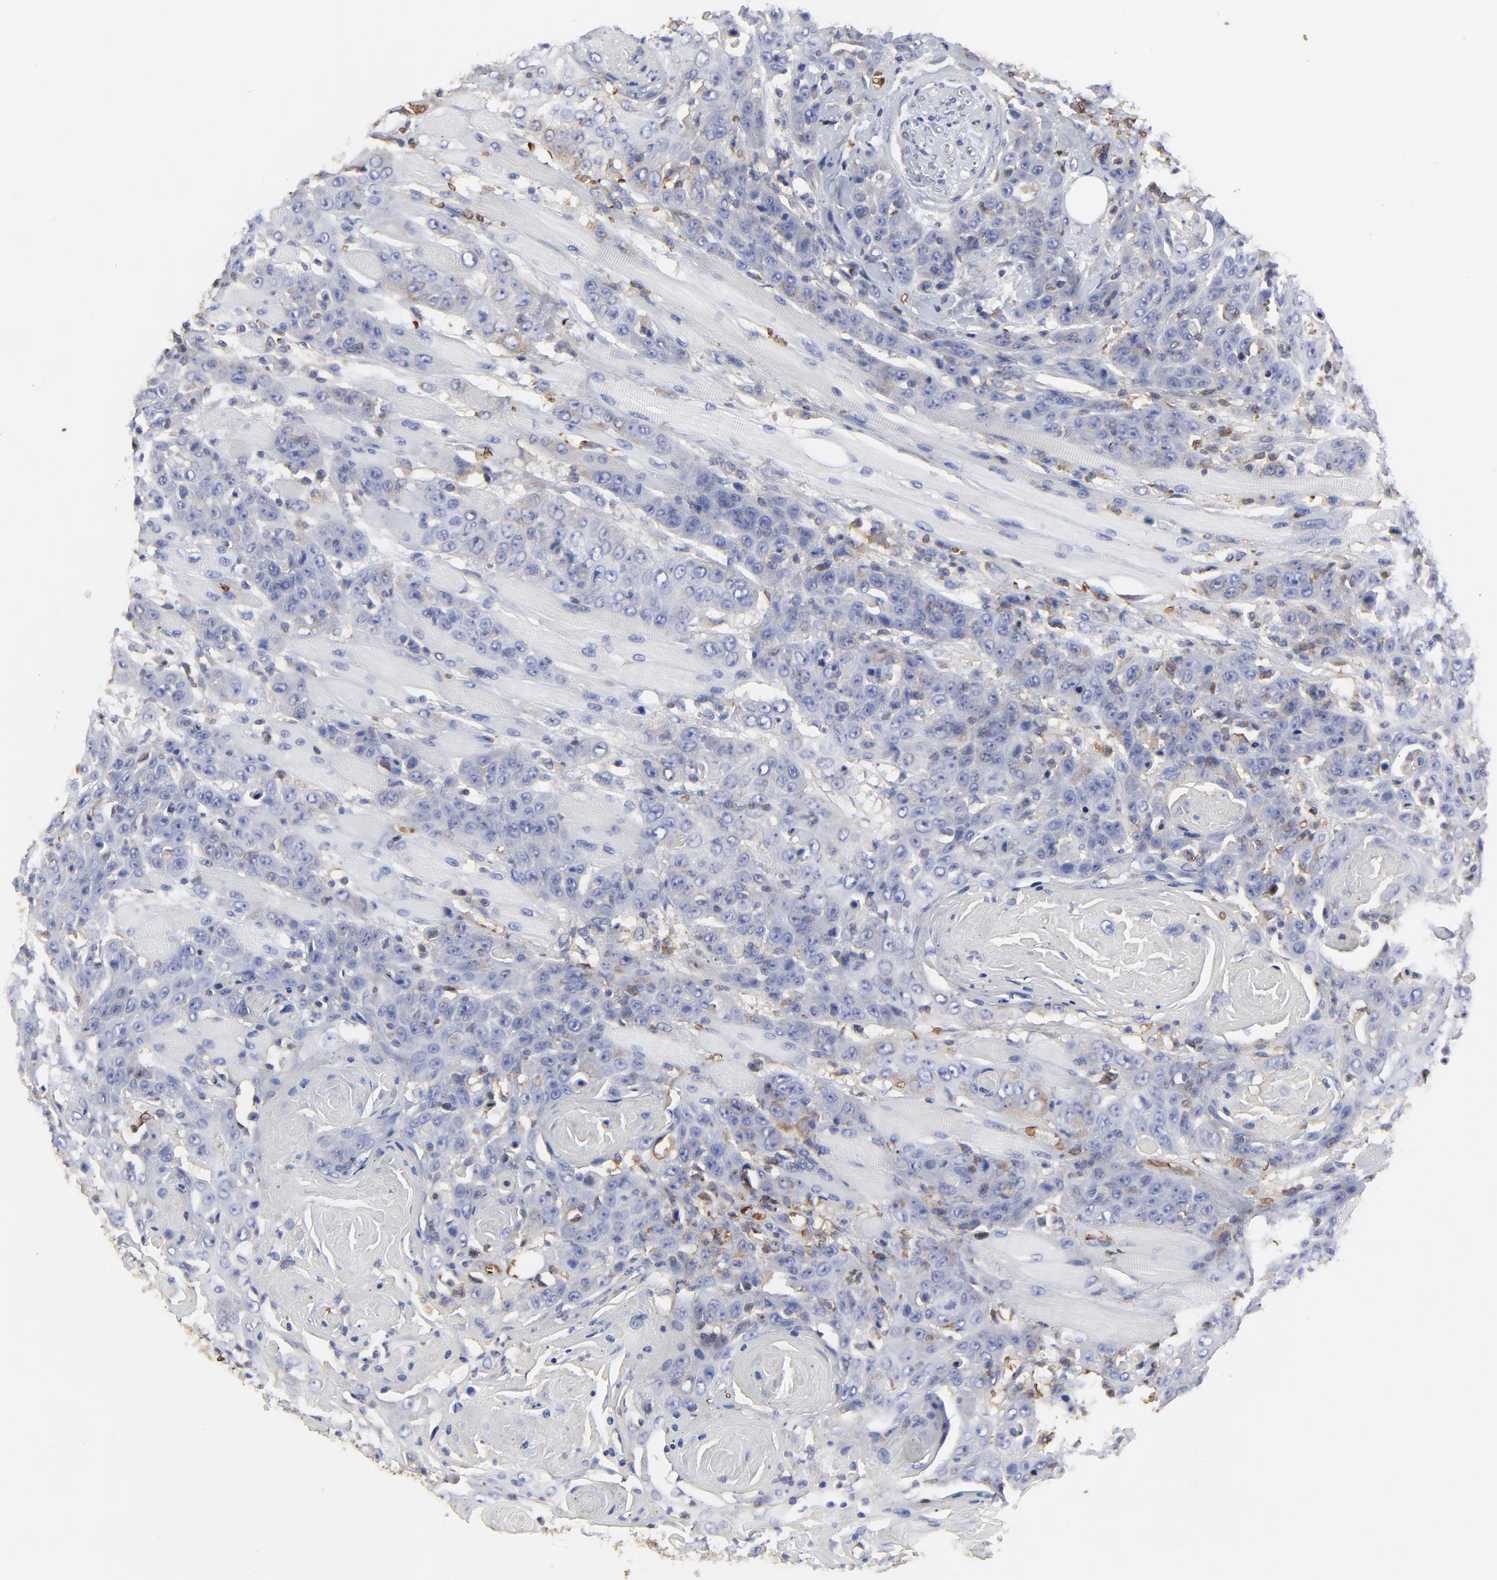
{"staining": {"intensity": "negative", "quantity": "none", "location": "none"}, "tissue": "head and neck cancer", "cell_type": "Tumor cells", "image_type": "cancer", "snomed": [{"axis": "morphology", "description": "Squamous cell carcinoma, NOS"}, {"axis": "topography", "description": "Head-Neck"}], "caption": "Immunohistochemistry of human head and neck cancer reveals no staining in tumor cells.", "gene": "PAG1", "patient": {"sex": "female", "age": 84}}